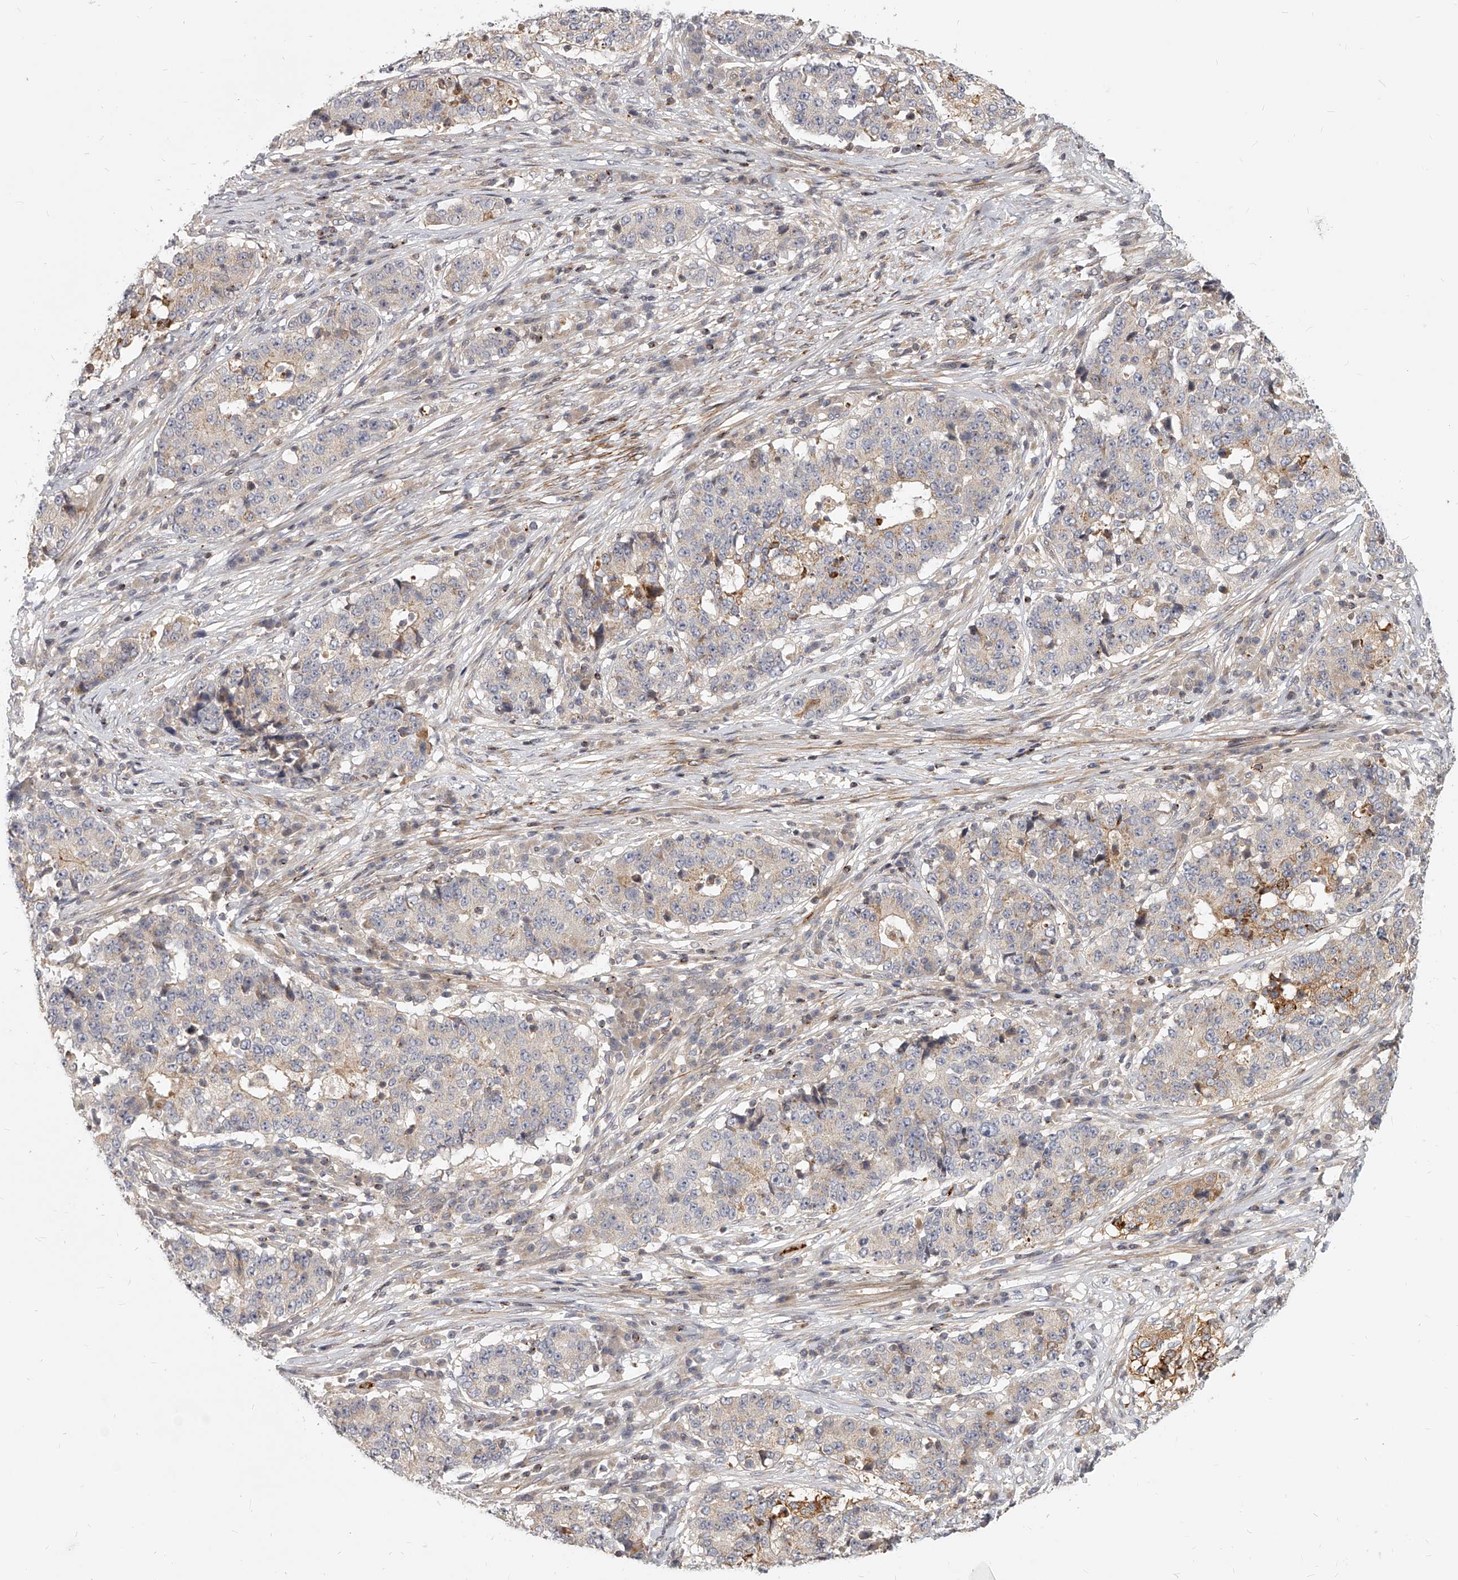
{"staining": {"intensity": "weak", "quantity": "<25%", "location": "cytoplasmic/membranous"}, "tissue": "stomach cancer", "cell_type": "Tumor cells", "image_type": "cancer", "snomed": [{"axis": "morphology", "description": "Adenocarcinoma, NOS"}, {"axis": "topography", "description": "Stomach"}], "caption": "This is an IHC histopathology image of stomach adenocarcinoma. There is no expression in tumor cells.", "gene": "SLC37A1", "patient": {"sex": "male", "age": 59}}